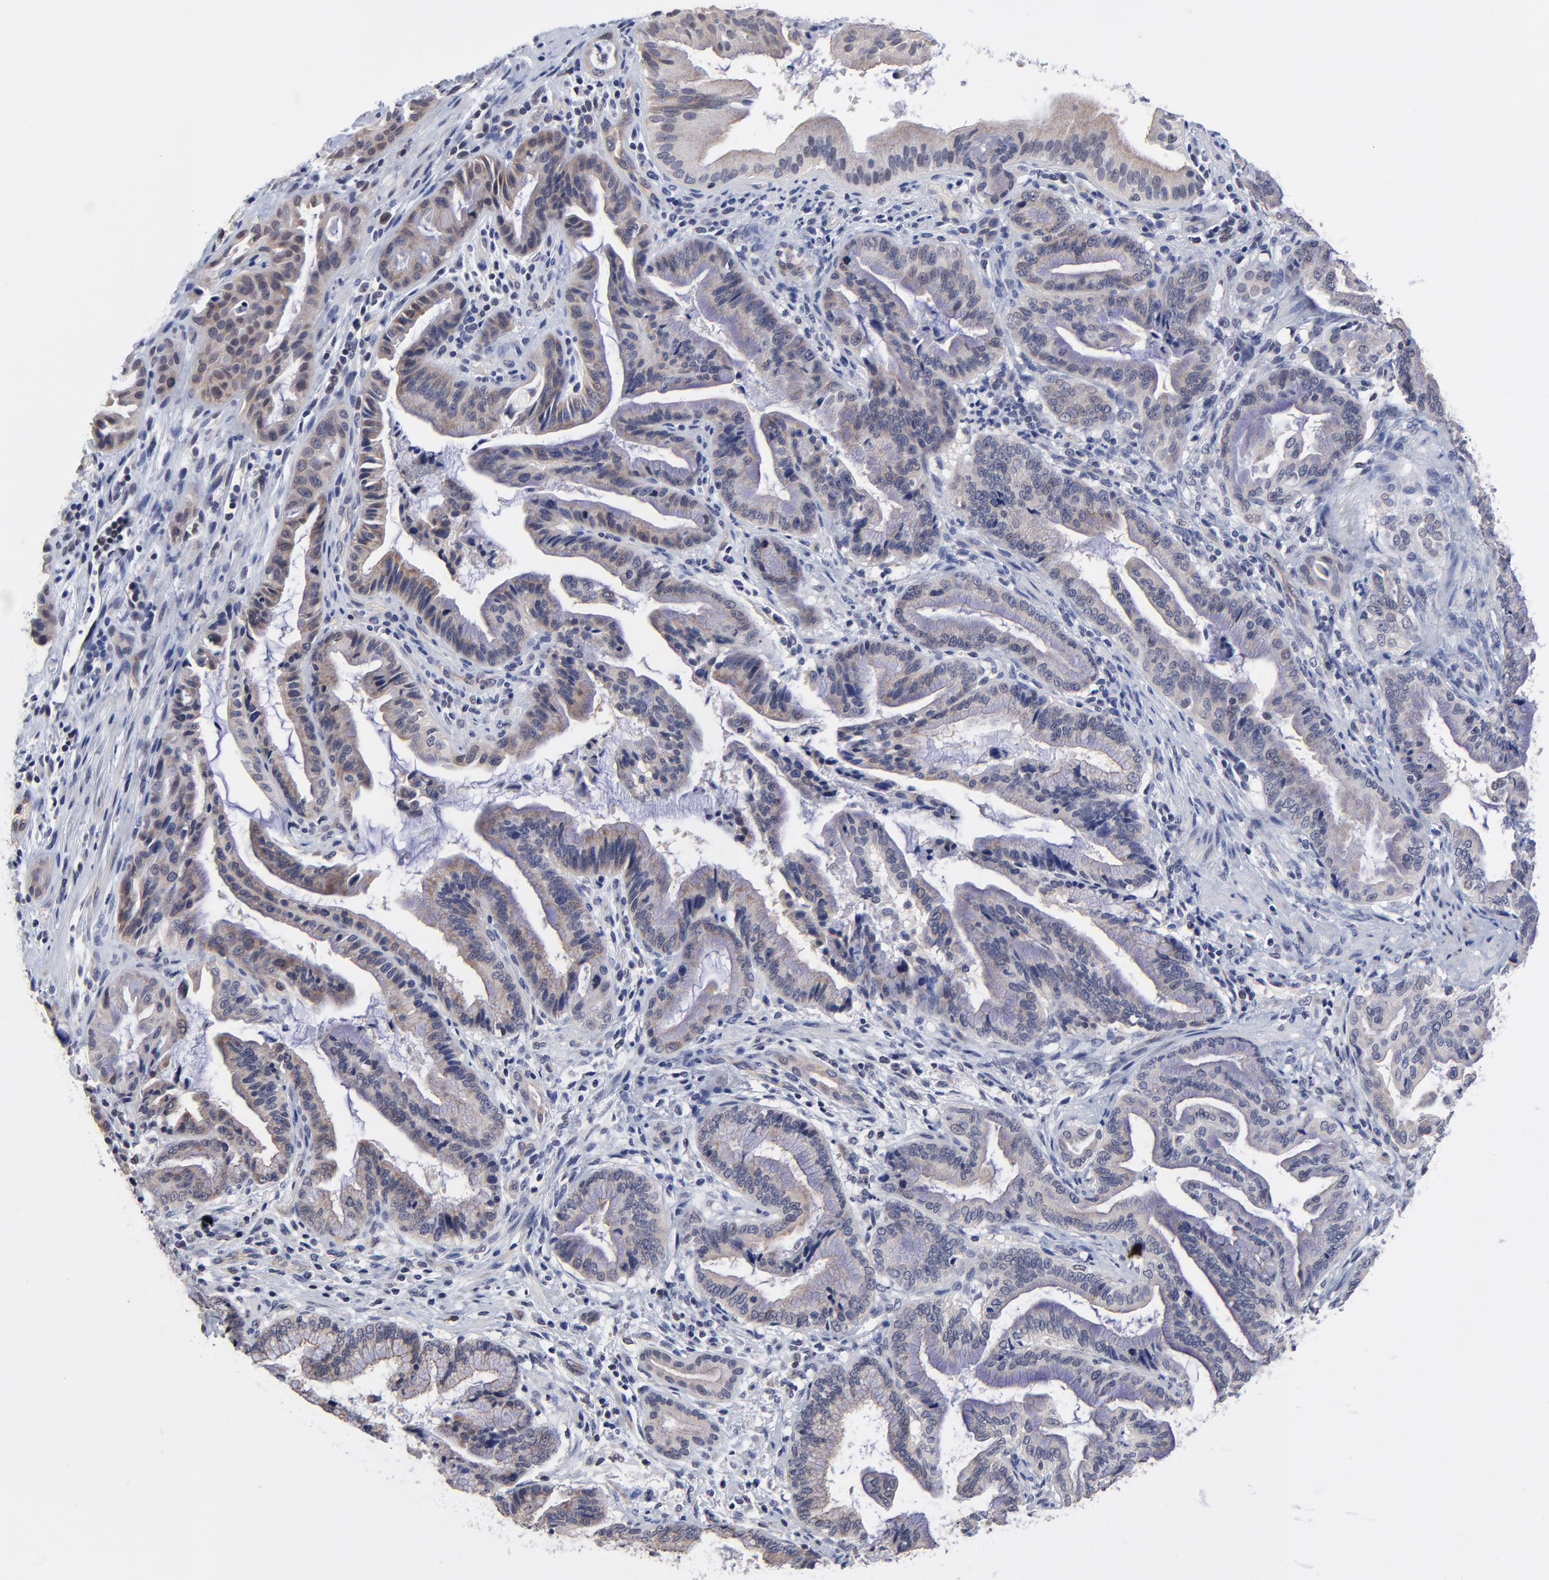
{"staining": {"intensity": "weak", "quantity": ">75%", "location": "cytoplasmic/membranous"}, "tissue": "pancreatic cancer", "cell_type": "Tumor cells", "image_type": "cancer", "snomed": [{"axis": "morphology", "description": "Adenocarcinoma, NOS"}, {"axis": "topography", "description": "Pancreas"}], "caption": "Protein staining of pancreatic cancer tissue exhibits weak cytoplasmic/membranous staining in approximately >75% of tumor cells.", "gene": "FBXO8", "patient": {"sex": "female", "age": 64}}